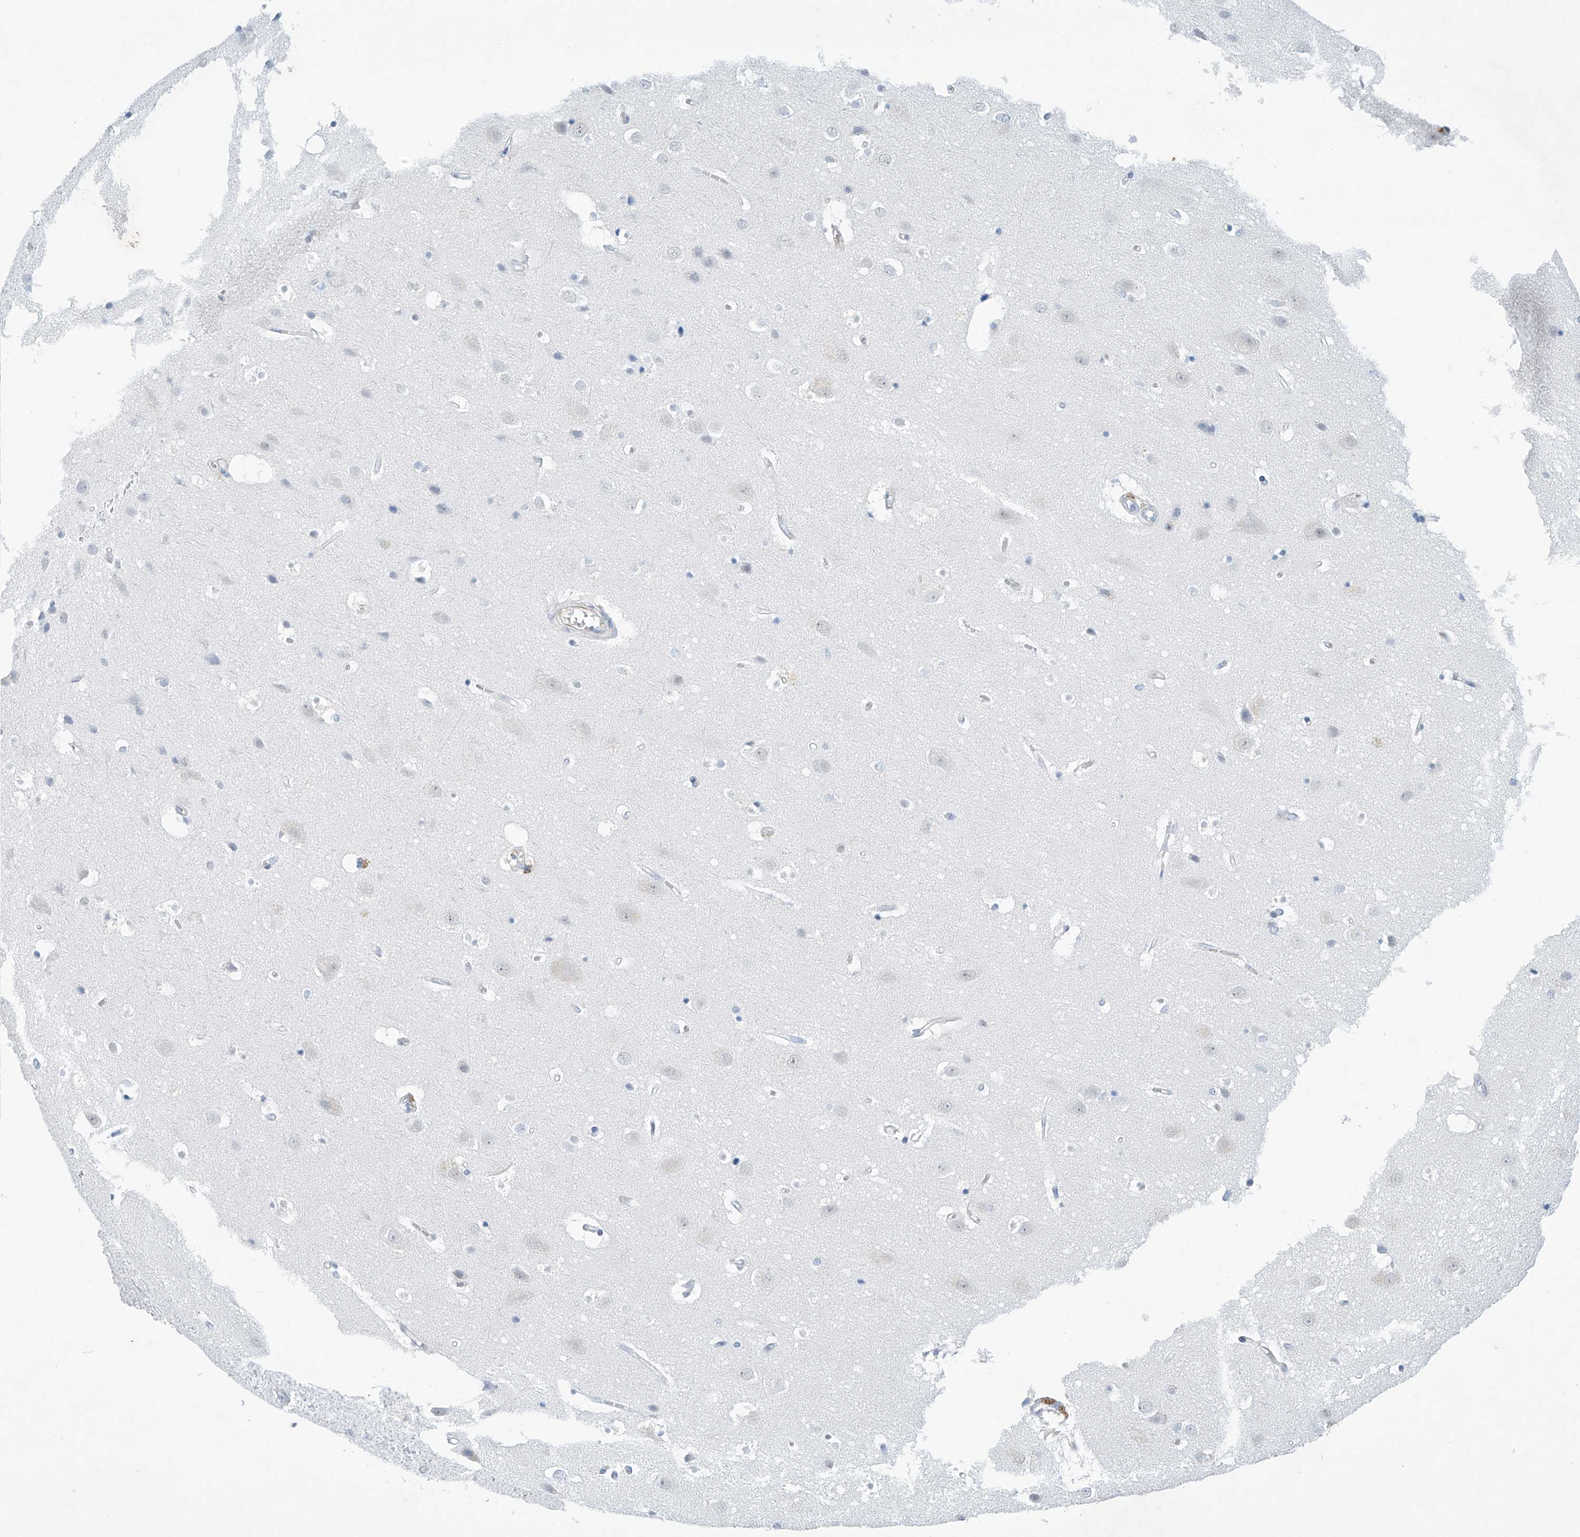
{"staining": {"intensity": "negative", "quantity": "none", "location": "none"}, "tissue": "cerebral cortex", "cell_type": "Endothelial cells", "image_type": "normal", "snomed": [{"axis": "morphology", "description": "Normal tissue, NOS"}, {"axis": "topography", "description": "Cerebral cortex"}], "caption": "High power microscopy photomicrograph of an IHC histopathology image of normal cerebral cortex, revealing no significant expression in endothelial cells. The staining was performed using DAB (3,3'-diaminobenzidine) to visualize the protein expression in brown, while the nuclei were stained in blue with hematoxylin (Magnification: 20x).", "gene": "SLC35A5", "patient": {"sex": "male", "age": 54}}